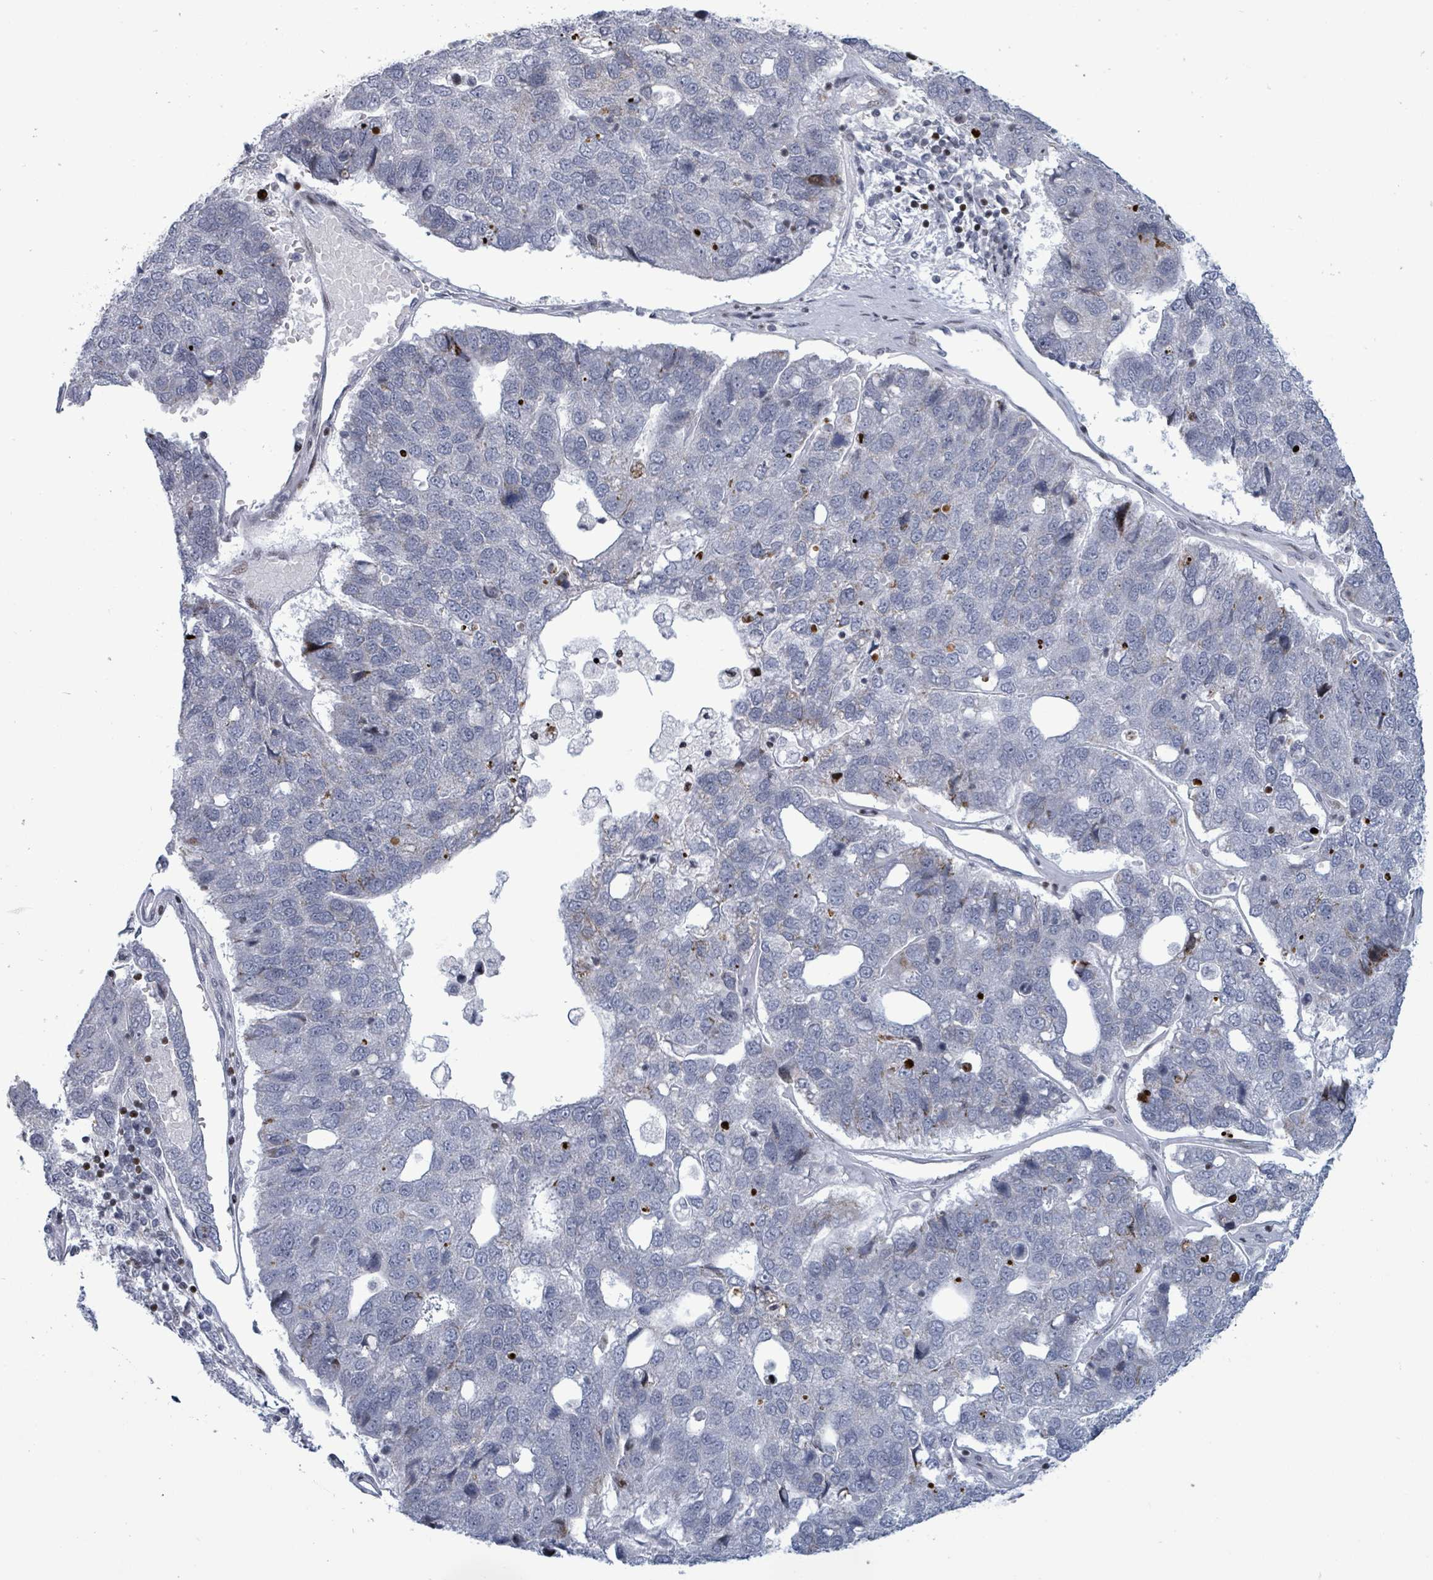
{"staining": {"intensity": "negative", "quantity": "none", "location": "none"}, "tissue": "pancreatic cancer", "cell_type": "Tumor cells", "image_type": "cancer", "snomed": [{"axis": "morphology", "description": "Adenocarcinoma, NOS"}, {"axis": "topography", "description": "Pancreas"}], "caption": "Immunohistochemistry micrograph of neoplastic tissue: pancreatic adenocarcinoma stained with DAB reveals no significant protein staining in tumor cells.", "gene": "FNDC4", "patient": {"sex": "female", "age": 61}}